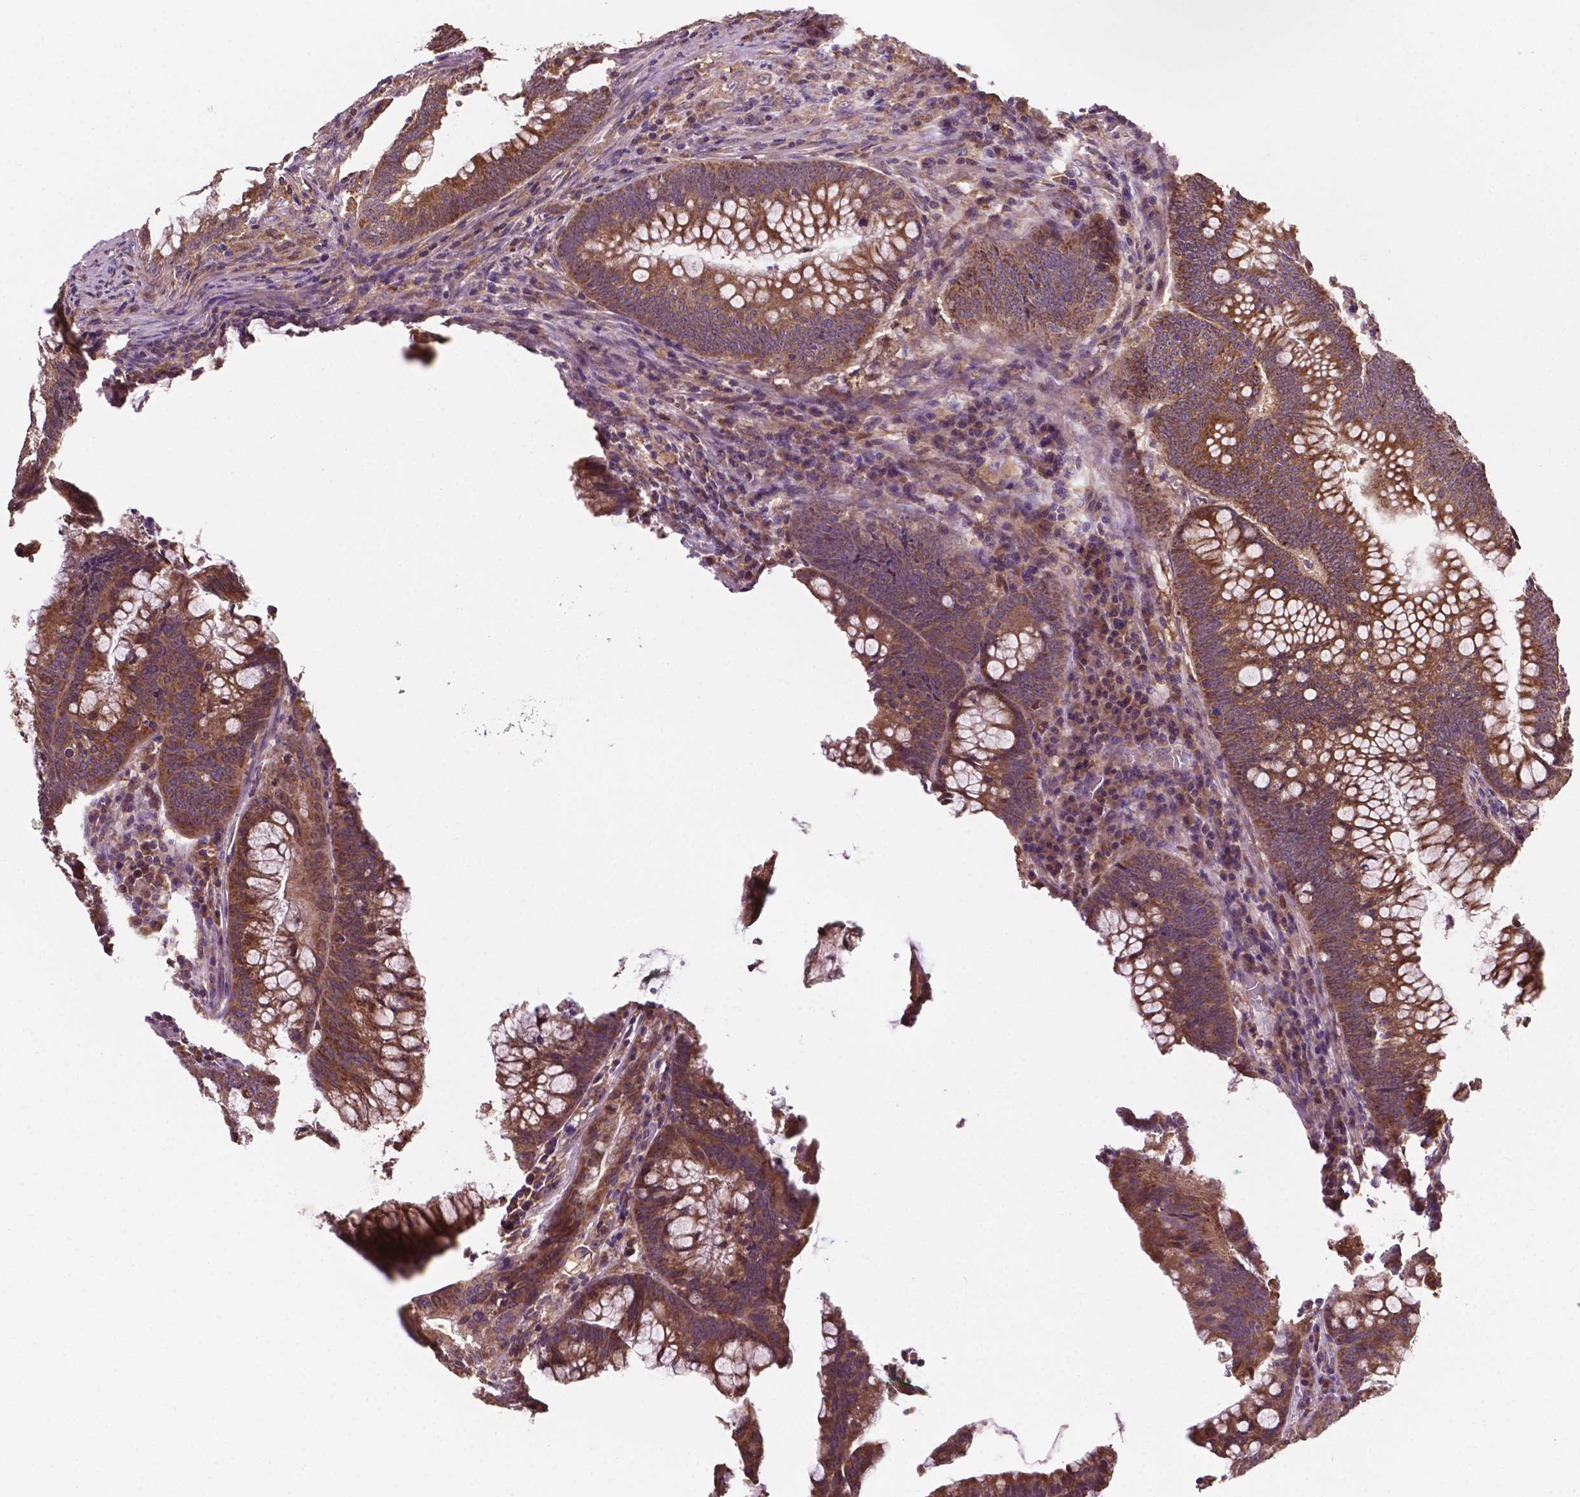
{"staining": {"intensity": "moderate", "quantity": ">75%", "location": "cytoplasmic/membranous"}, "tissue": "colorectal cancer", "cell_type": "Tumor cells", "image_type": "cancer", "snomed": [{"axis": "morphology", "description": "Adenocarcinoma, NOS"}, {"axis": "topography", "description": "Colon"}], "caption": "Human adenocarcinoma (colorectal) stained for a protein (brown) shows moderate cytoplasmic/membranous positive positivity in approximately >75% of tumor cells.", "gene": "GJA9", "patient": {"sex": "male", "age": 62}}